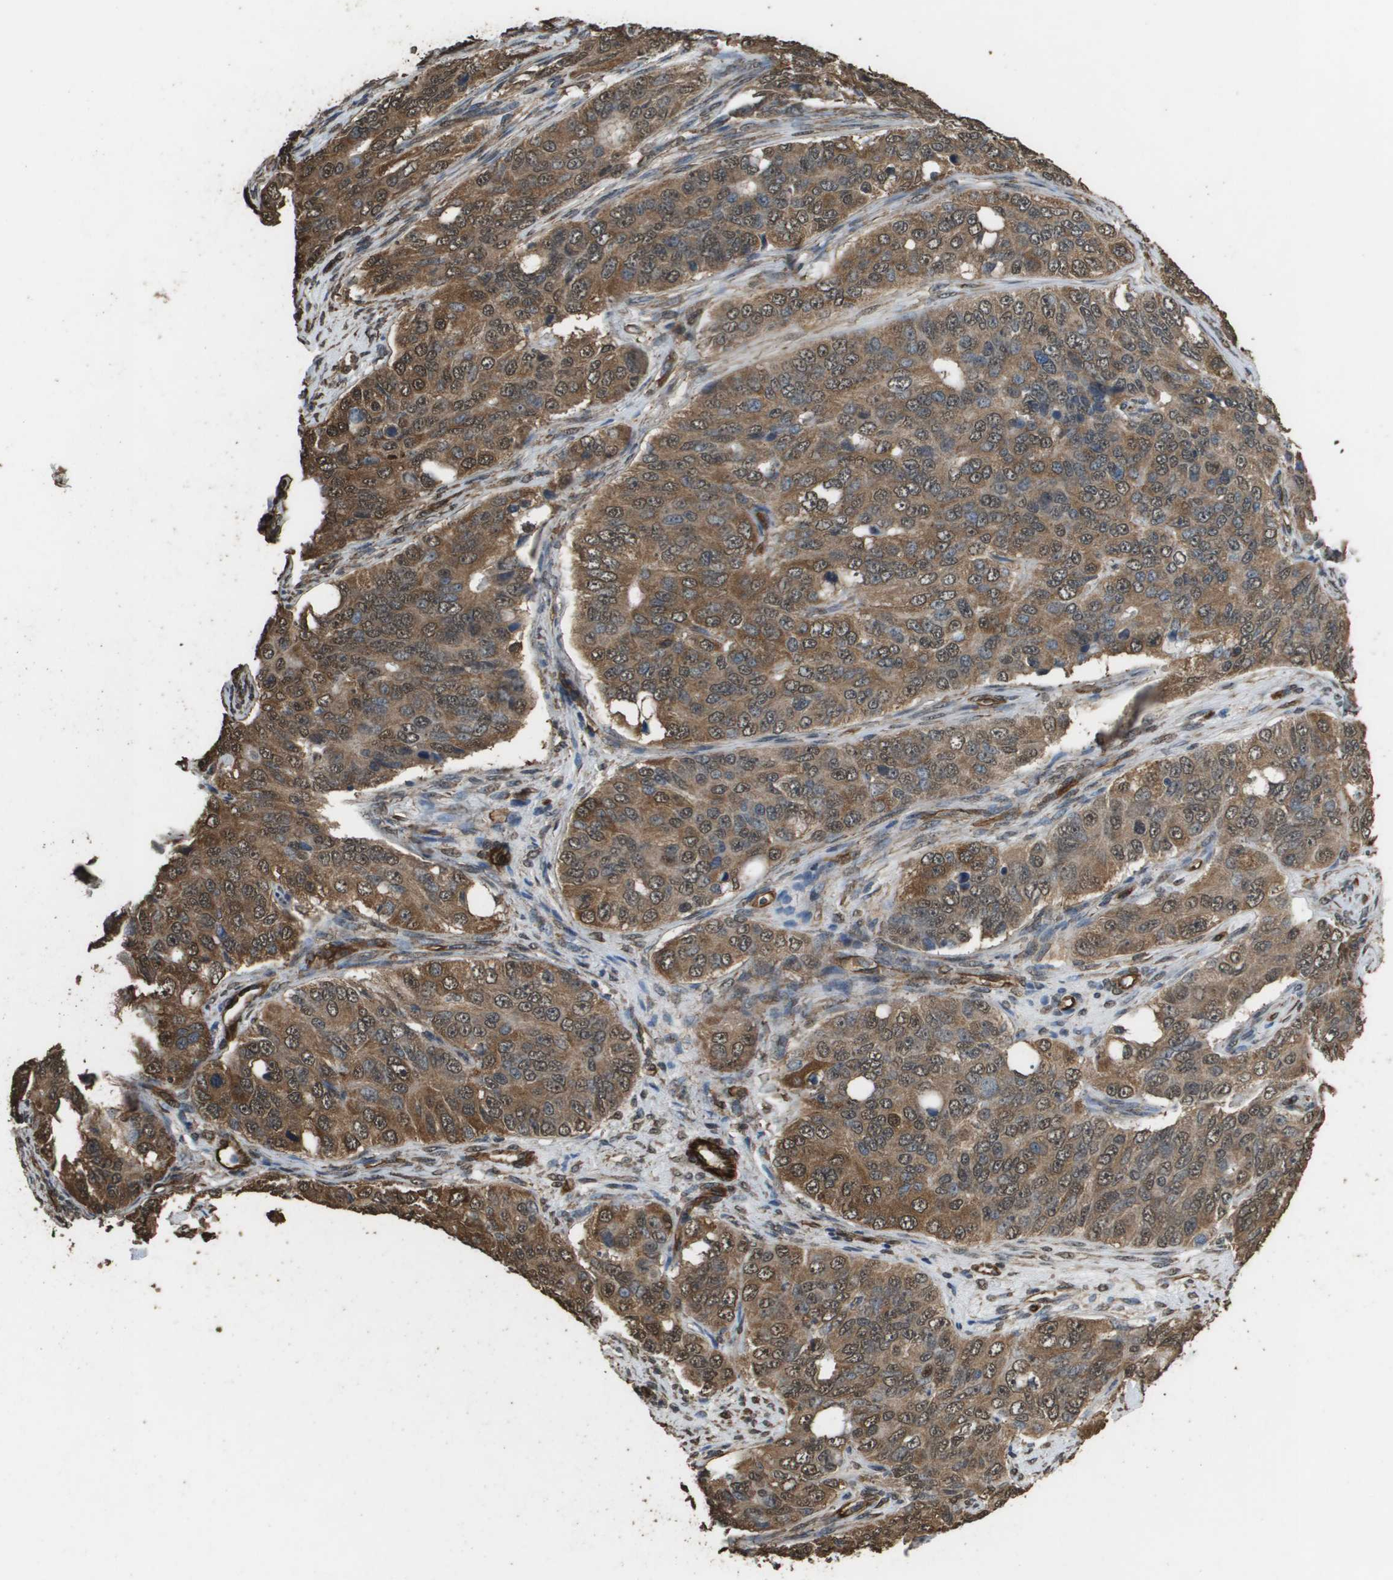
{"staining": {"intensity": "strong", "quantity": ">75%", "location": "cytoplasmic/membranous,nuclear"}, "tissue": "ovarian cancer", "cell_type": "Tumor cells", "image_type": "cancer", "snomed": [{"axis": "morphology", "description": "Carcinoma, endometroid"}, {"axis": "topography", "description": "Ovary"}], "caption": "Immunohistochemical staining of human ovarian endometroid carcinoma exhibits strong cytoplasmic/membranous and nuclear protein staining in approximately >75% of tumor cells.", "gene": "AAMP", "patient": {"sex": "female", "age": 51}}